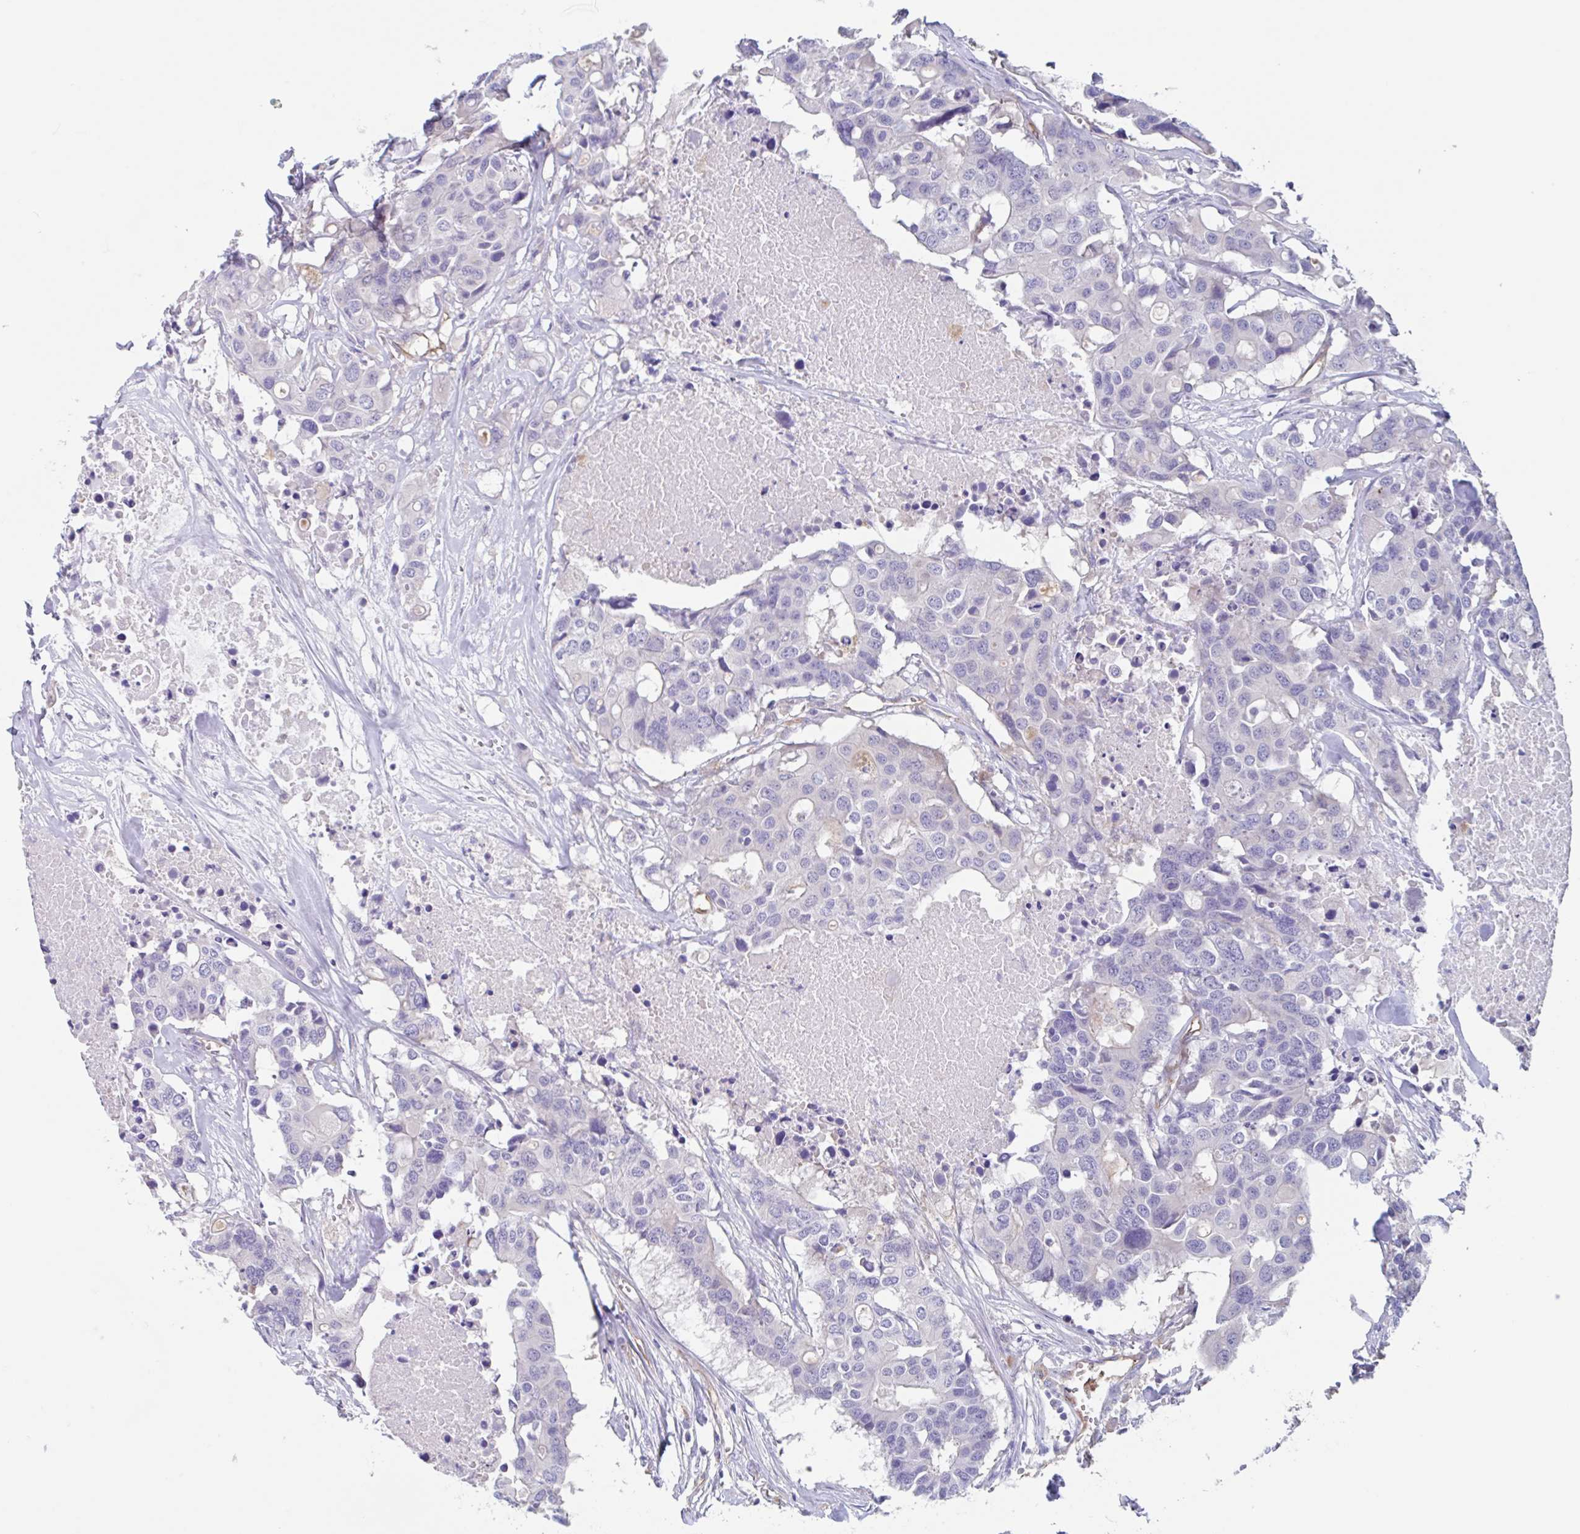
{"staining": {"intensity": "negative", "quantity": "none", "location": "none"}, "tissue": "colorectal cancer", "cell_type": "Tumor cells", "image_type": "cancer", "snomed": [{"axis": "morphology", "description": "Adenocarcinoma, NOS"}, {"axis": "topography", "description": "Colon"}], "caption": "A photomicrograph of human colorectal cancer (adenocarcinoma) is negative for staining in tumor cells.", "gene": "EHD4", "patient": {"sex": "male", "age": 77}}